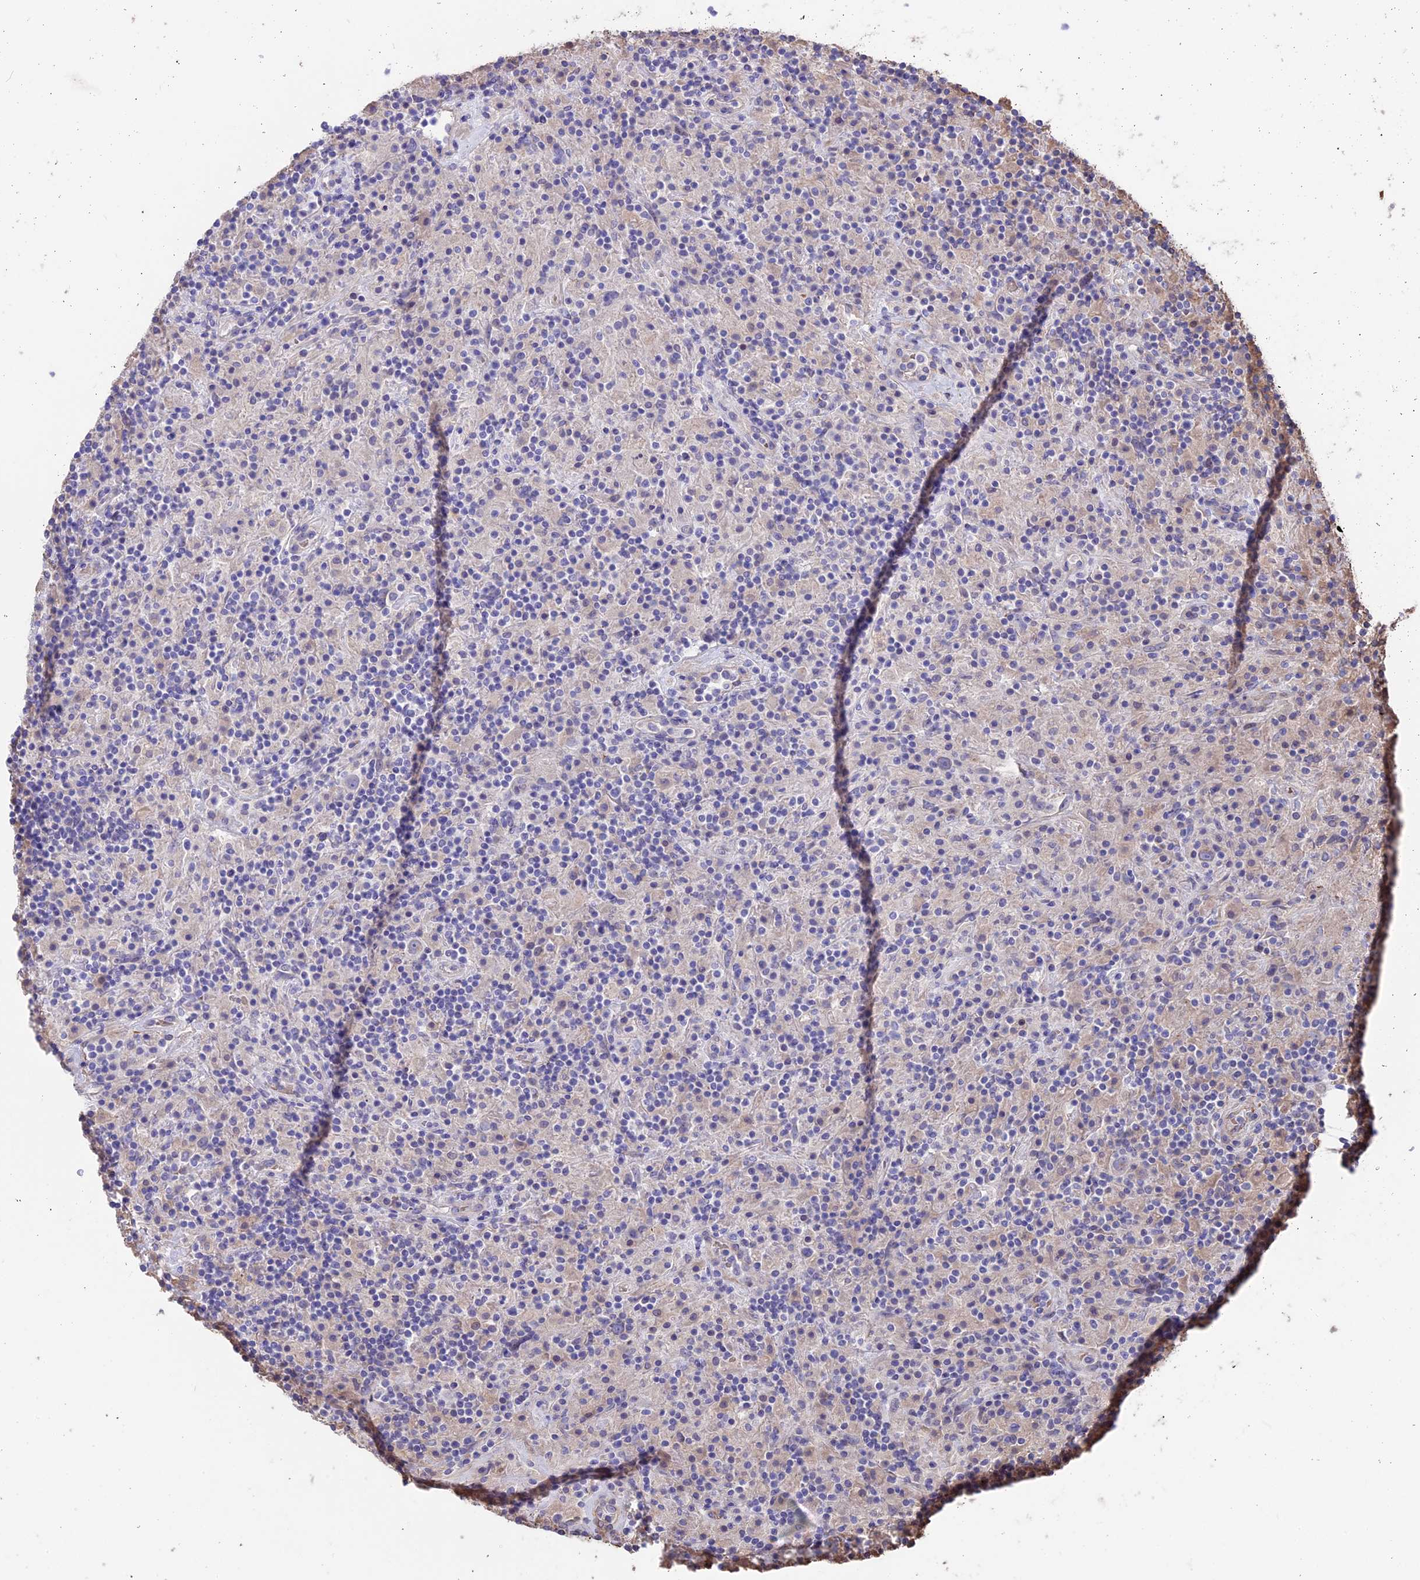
{"staining": {"intensity": "negative", "quantity": "none", "location": "none"}, "tissue": "lymphoma", "cell_type": "Tumor cells", "image_type": "cancer", "snomed": [{"axis": "morphology", "description": "Hodgkin's disease, NOS"}, {"axis": "topography", "description": "Lymph node"}], "caption": "Tumor cells are negative for protein expression in human Hodgkin's disease. (DAB (3,3'-diaminobenzidine) immunohistochemistry (IHC) with hematoxylin counter stain).", "gene": "SEH1L", "patient": {"sex": "male", "age": 70}}